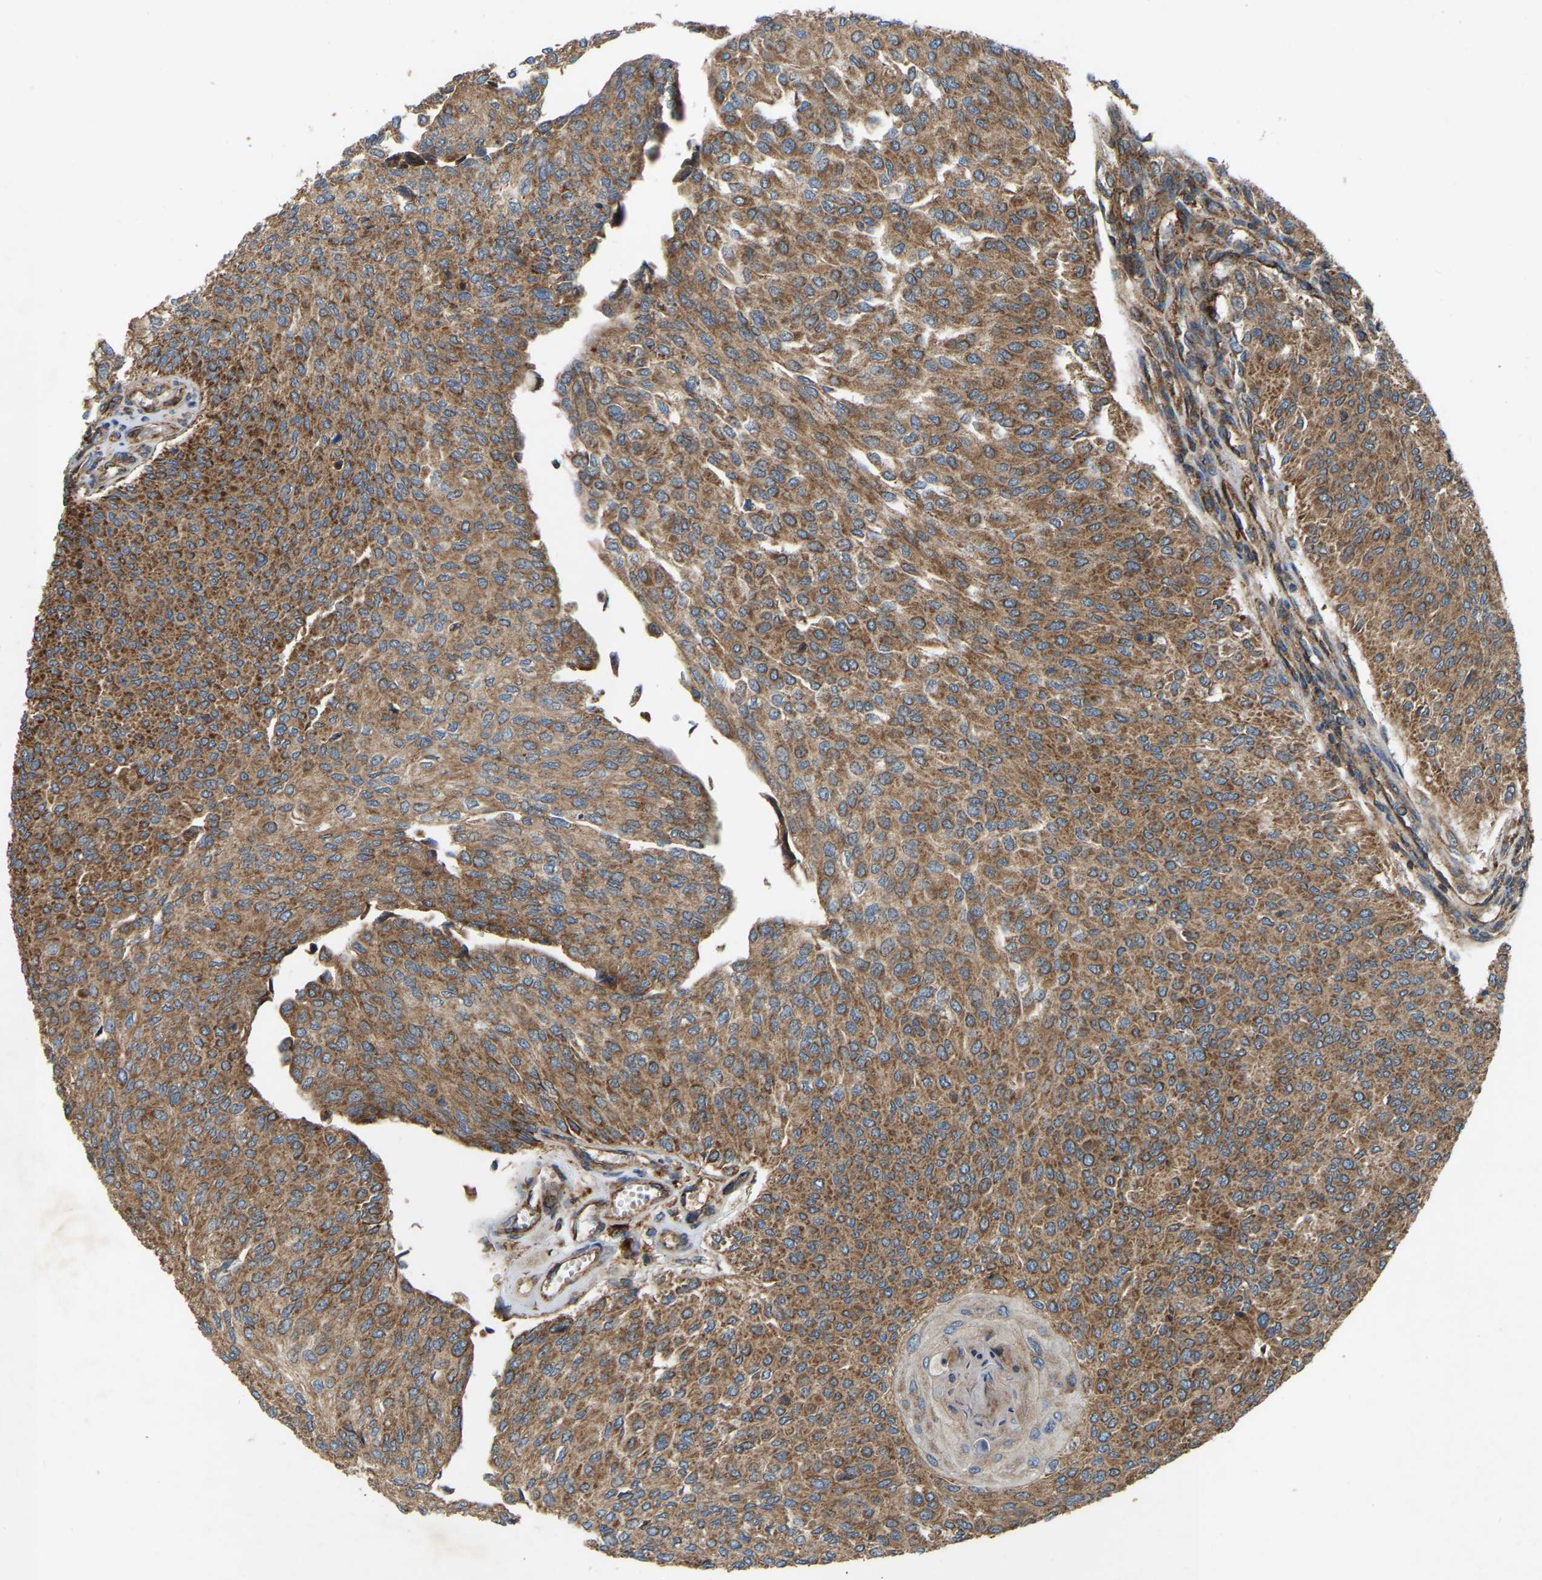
{"staining": {"intensity": "strong", "quantity": ">75%", "location": "cytoplasmic/membranous"}, "tissue": "urothelial cancer", "cell_type": "Tumor cells", "image_type": "cancer", "snomed": [{"axis": "morphology", "description": "Urothelial carcinoma, Low grade"}, {"axis": "topography", "description": "Urinary bladder"}], "caption": "Strong cytoplasmic/membranous expression is seen in approximately >75% of tumor cells in urothelial cancer.", "gene": "SAMD9L", "patient": {"sex": "female", "age": 79}}